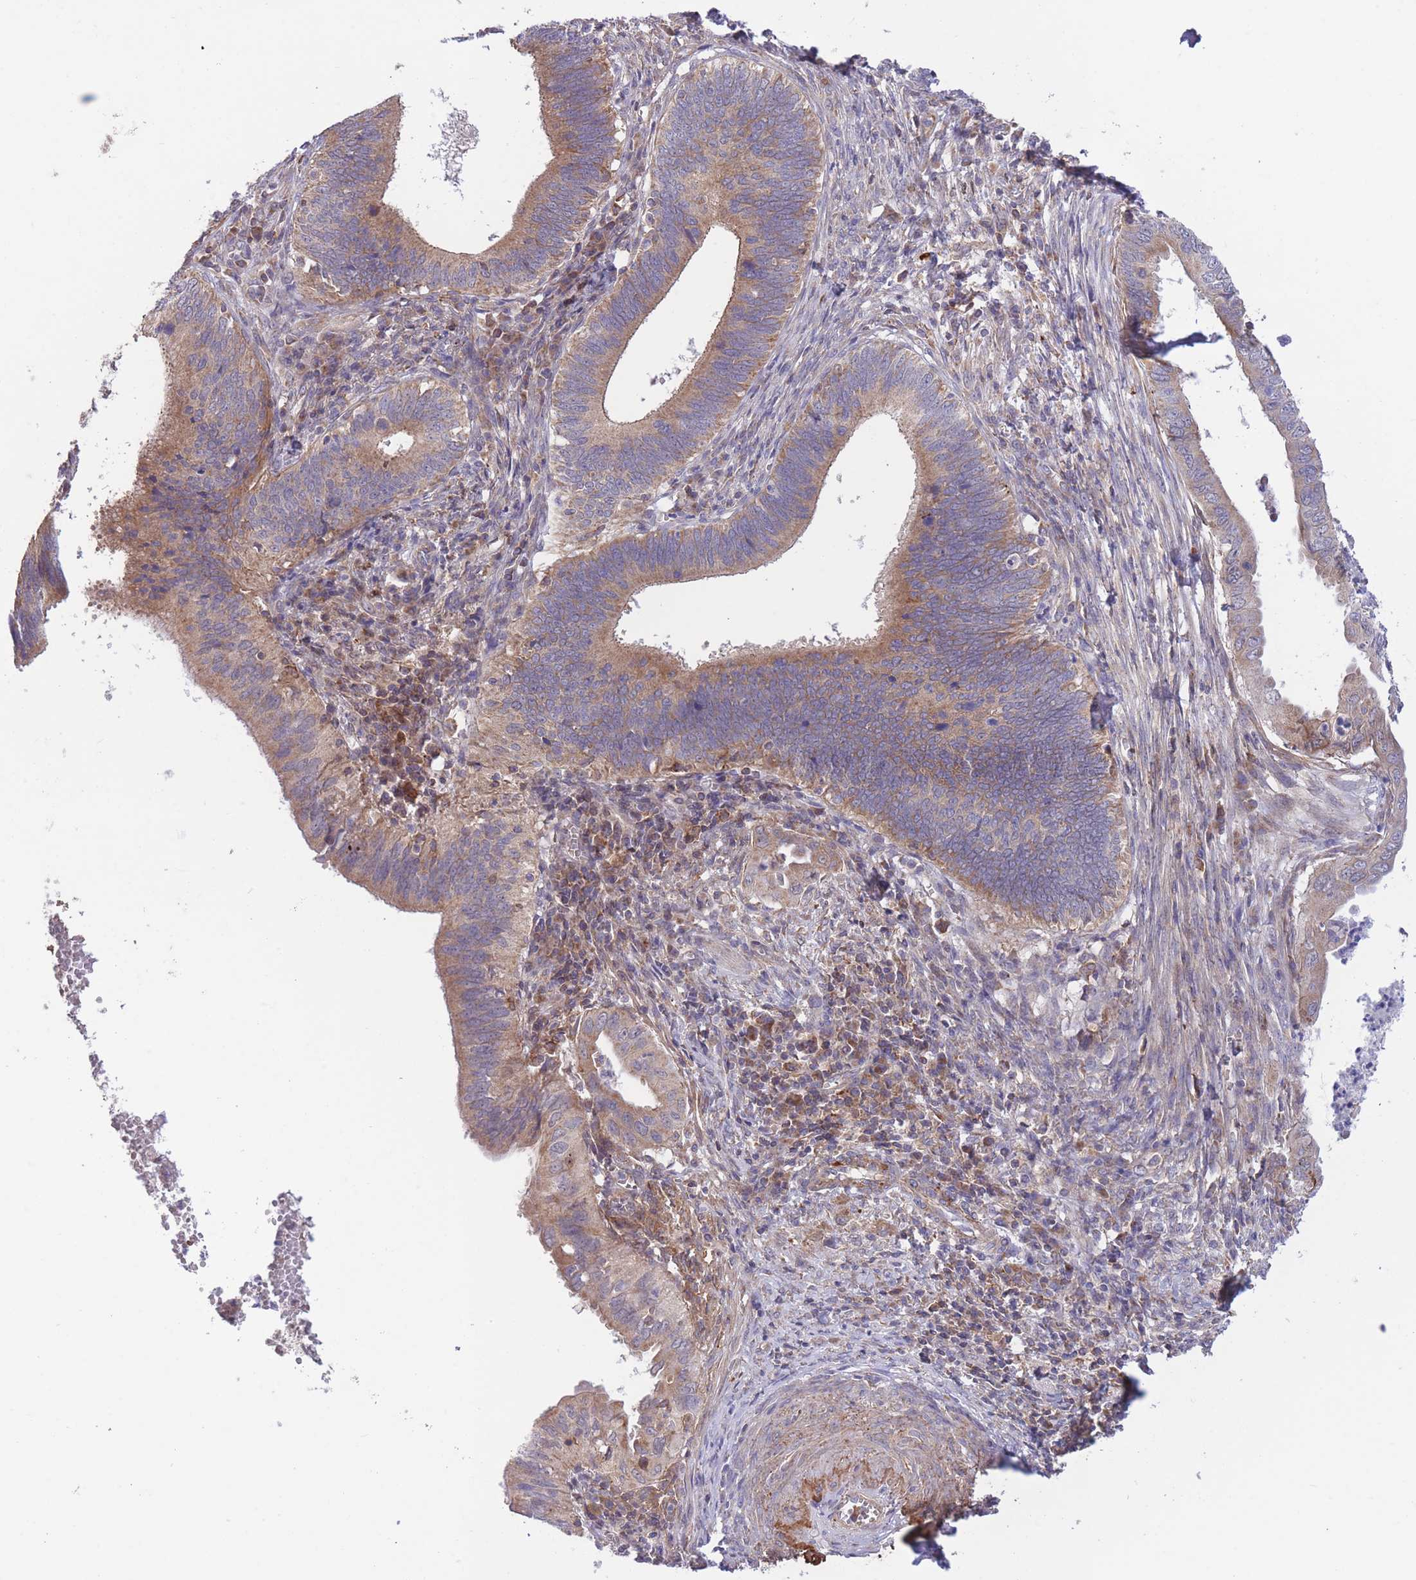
{"staining": {"intensity": "moderate", "quantity": ">75%", "location": "cytoplasmic/membranous"}, "tissue": "cervical cancer", "cell_type": "Tumor cells", "image_type": "cancer", "snomed": [{"axis": "morphology", "description": "Adenocarcinoma, NOS"}, {"axis": "topography", "description": "Cervix"}], "caption": "Immunohistochemical staining of human cervical cancer (adenocarcinoma) reveals medium levels of moderate cytoplasmic/membranous protein expression in approximately >75% of tumor cells.", "gene": "ATP13A2", "patient": {"sex": "female", "age": 42}}